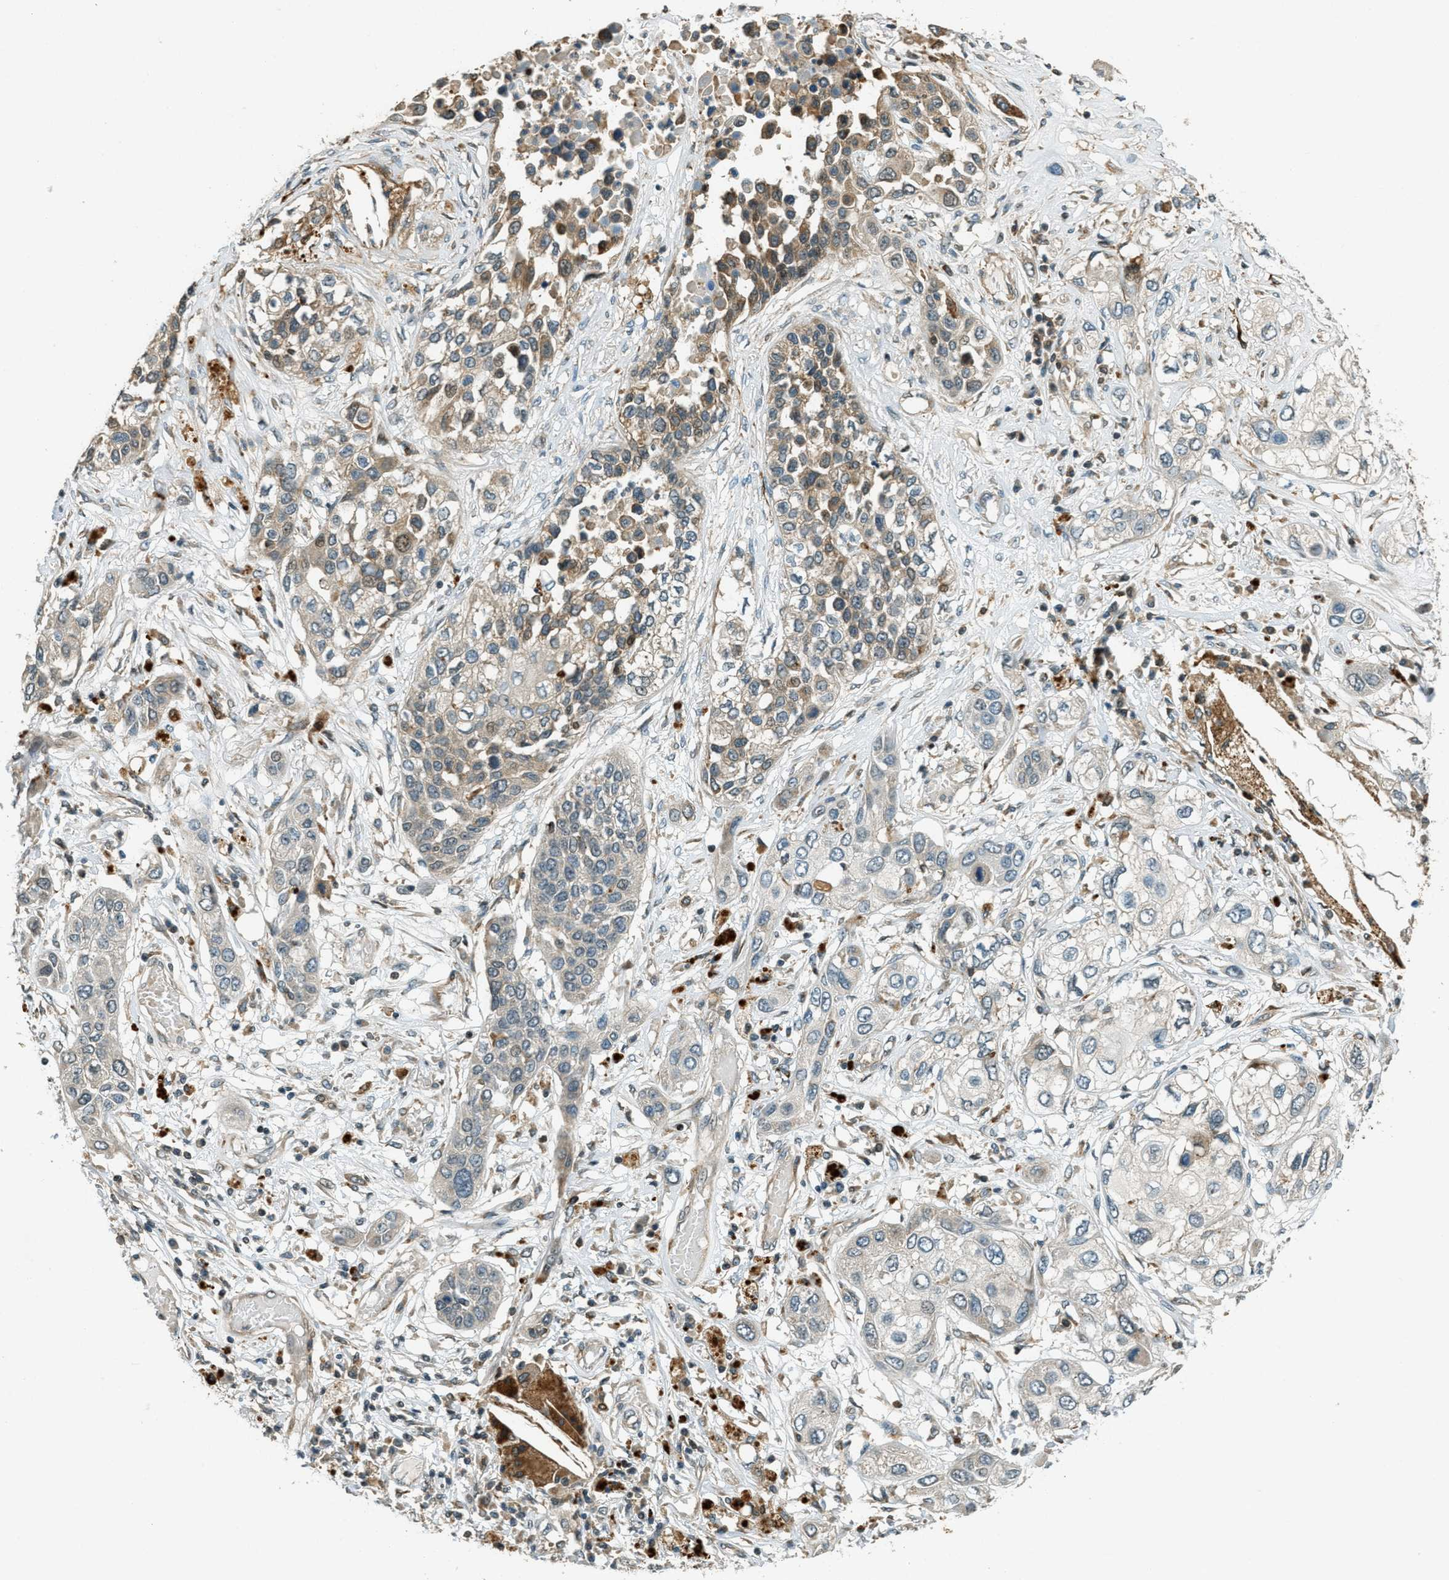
{"staining": {"intensity": "moderate", "quantity": "<25%", "location": "cytoplasmic/membranous"}, "tissue": "lung cancer", "cell_type": "Tumor cells", "image_type": "cancer", "snomed": [{"axis": "morphology", "description": "Squamous cell carcinoma, NOS"}, {"axis": "topography", "description": "Lung"}], "caption": "IHC of human lung cancer (squamous cell carcinoma) demonstrates low levels of moderate cytoplasmic/membranous positivity in approximately <25% of tumor cells. (brown staining indicates protein expression, while blue staining denotes nuclei).", "gene": "PTPN23", "patient": {"sex": "male", "age": 71}}